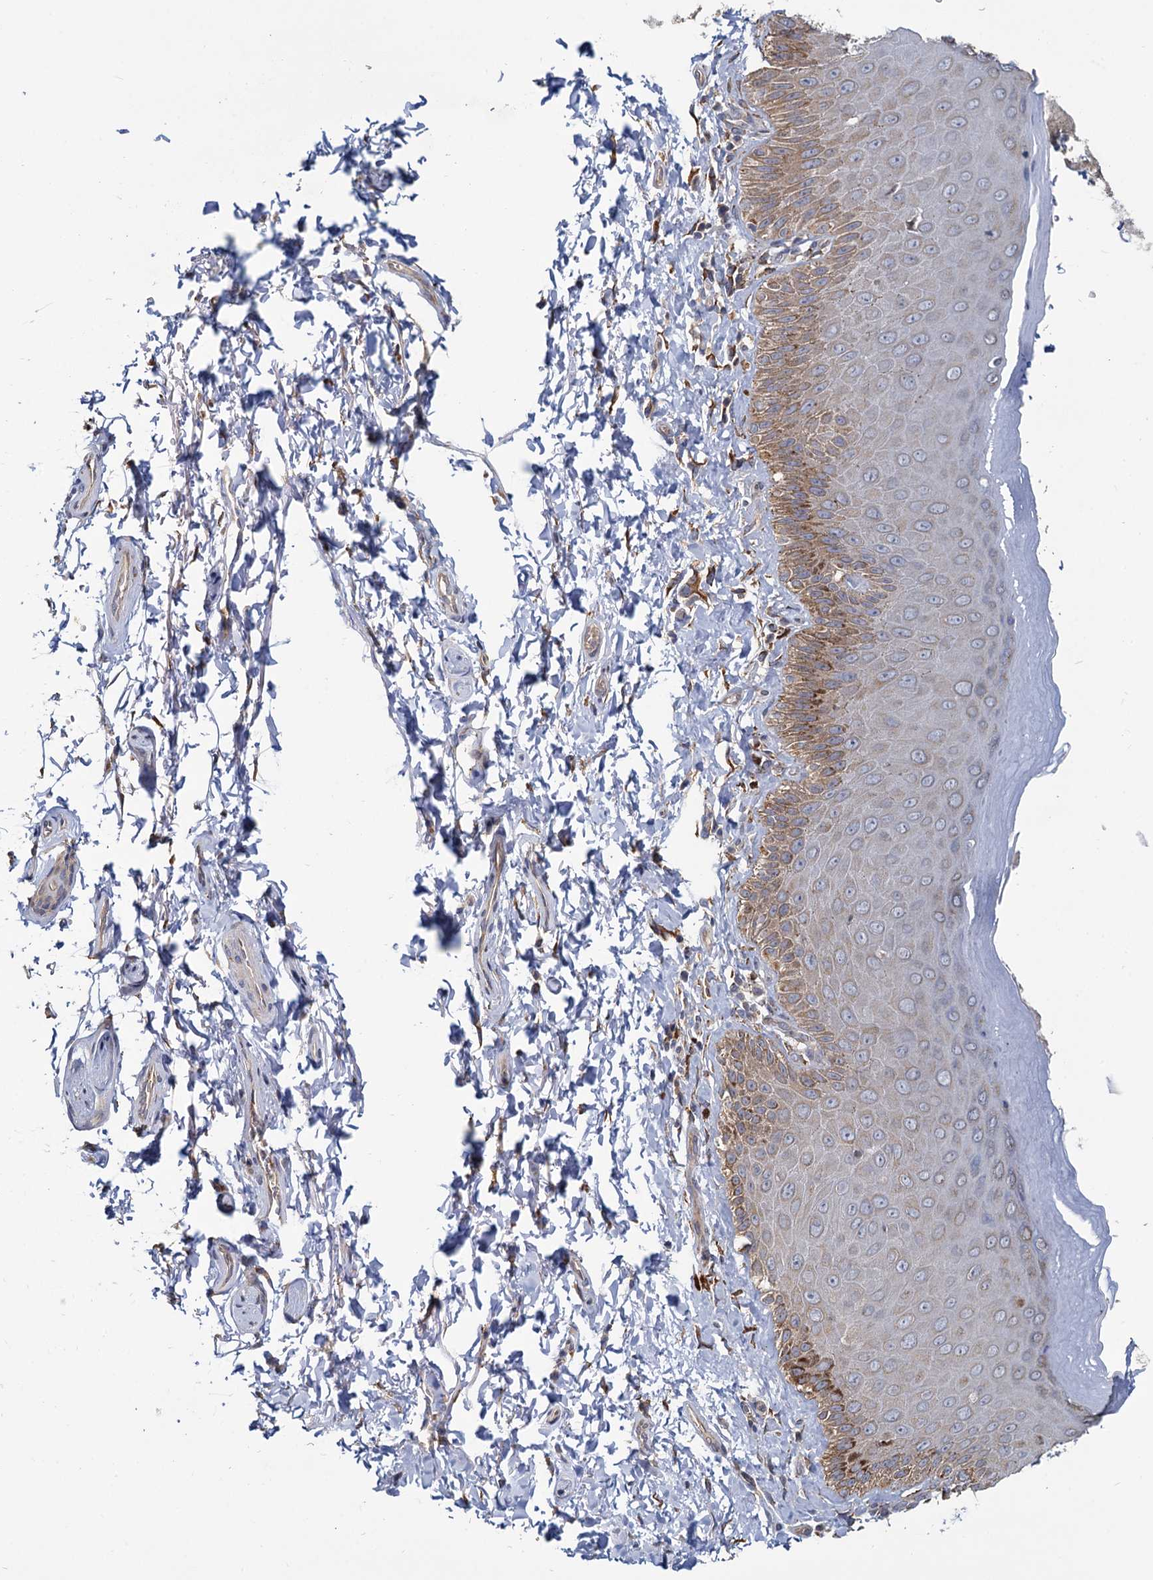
{"staining": {"intensity": "moderate", "quantity": "25%-75%", "location": "cytoplasmic/membranous"}, "tissue": "skin", "cell_type": "Epidermal cells", "image_type": "normal", "snomed": [{"axis": "morphology", "description": "Normal tissue, NOS"}, {"axis": "topography", "description": "Anal"}], "caption": "Epidermal cells demonstrate moderate cytoplasmic/membranous expression in approximately 25%-75% of cells in benign skin. (IHC, brightfield microscopy, high magnification).", "gene": "LRRC51", "patient": {"sex": "male", "age": 44}}